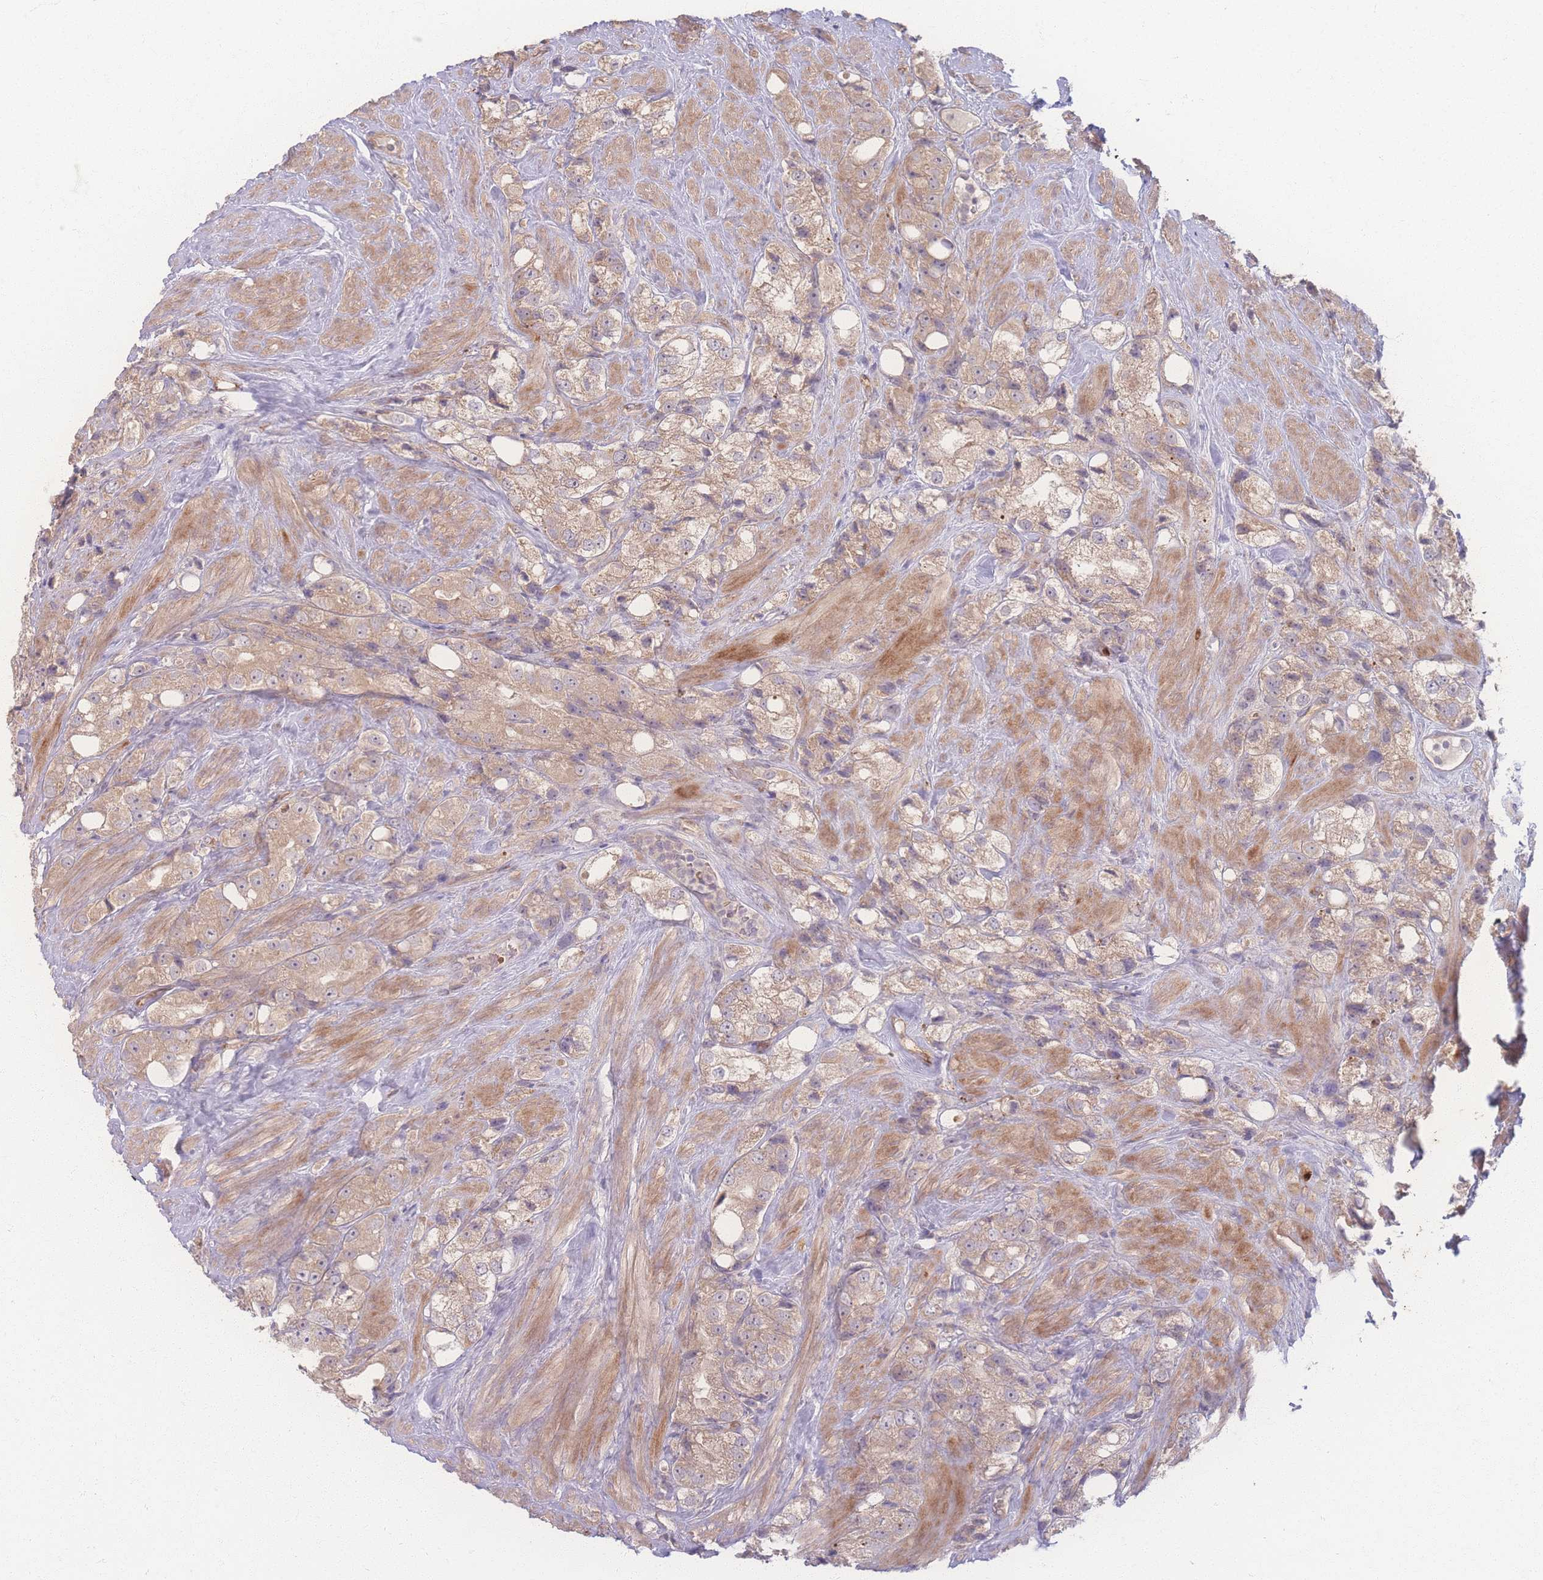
{"staining": {"intensity": "weak", "quantity": ">75%", "location": "cytoplasmic/membranous"}, "tissue": "prostate cancer", "cell_type": "Tumor cells", "image_type": "cancer", "snomed": [{"axis": "morphology", "description": "Adenocarcinoma, NOS"}, {"axis": "topography", "description": "Prostate"}], "caption": "Prostate cancer stained with immunohistochemistry shows weak cytoplasmic/membranous positivity in about >75% of tumor cells. (DAB IHC with brightfield microscopy, high magnification).", "gene": "INSR", "patient": {"sex": "male", "age": 79}}